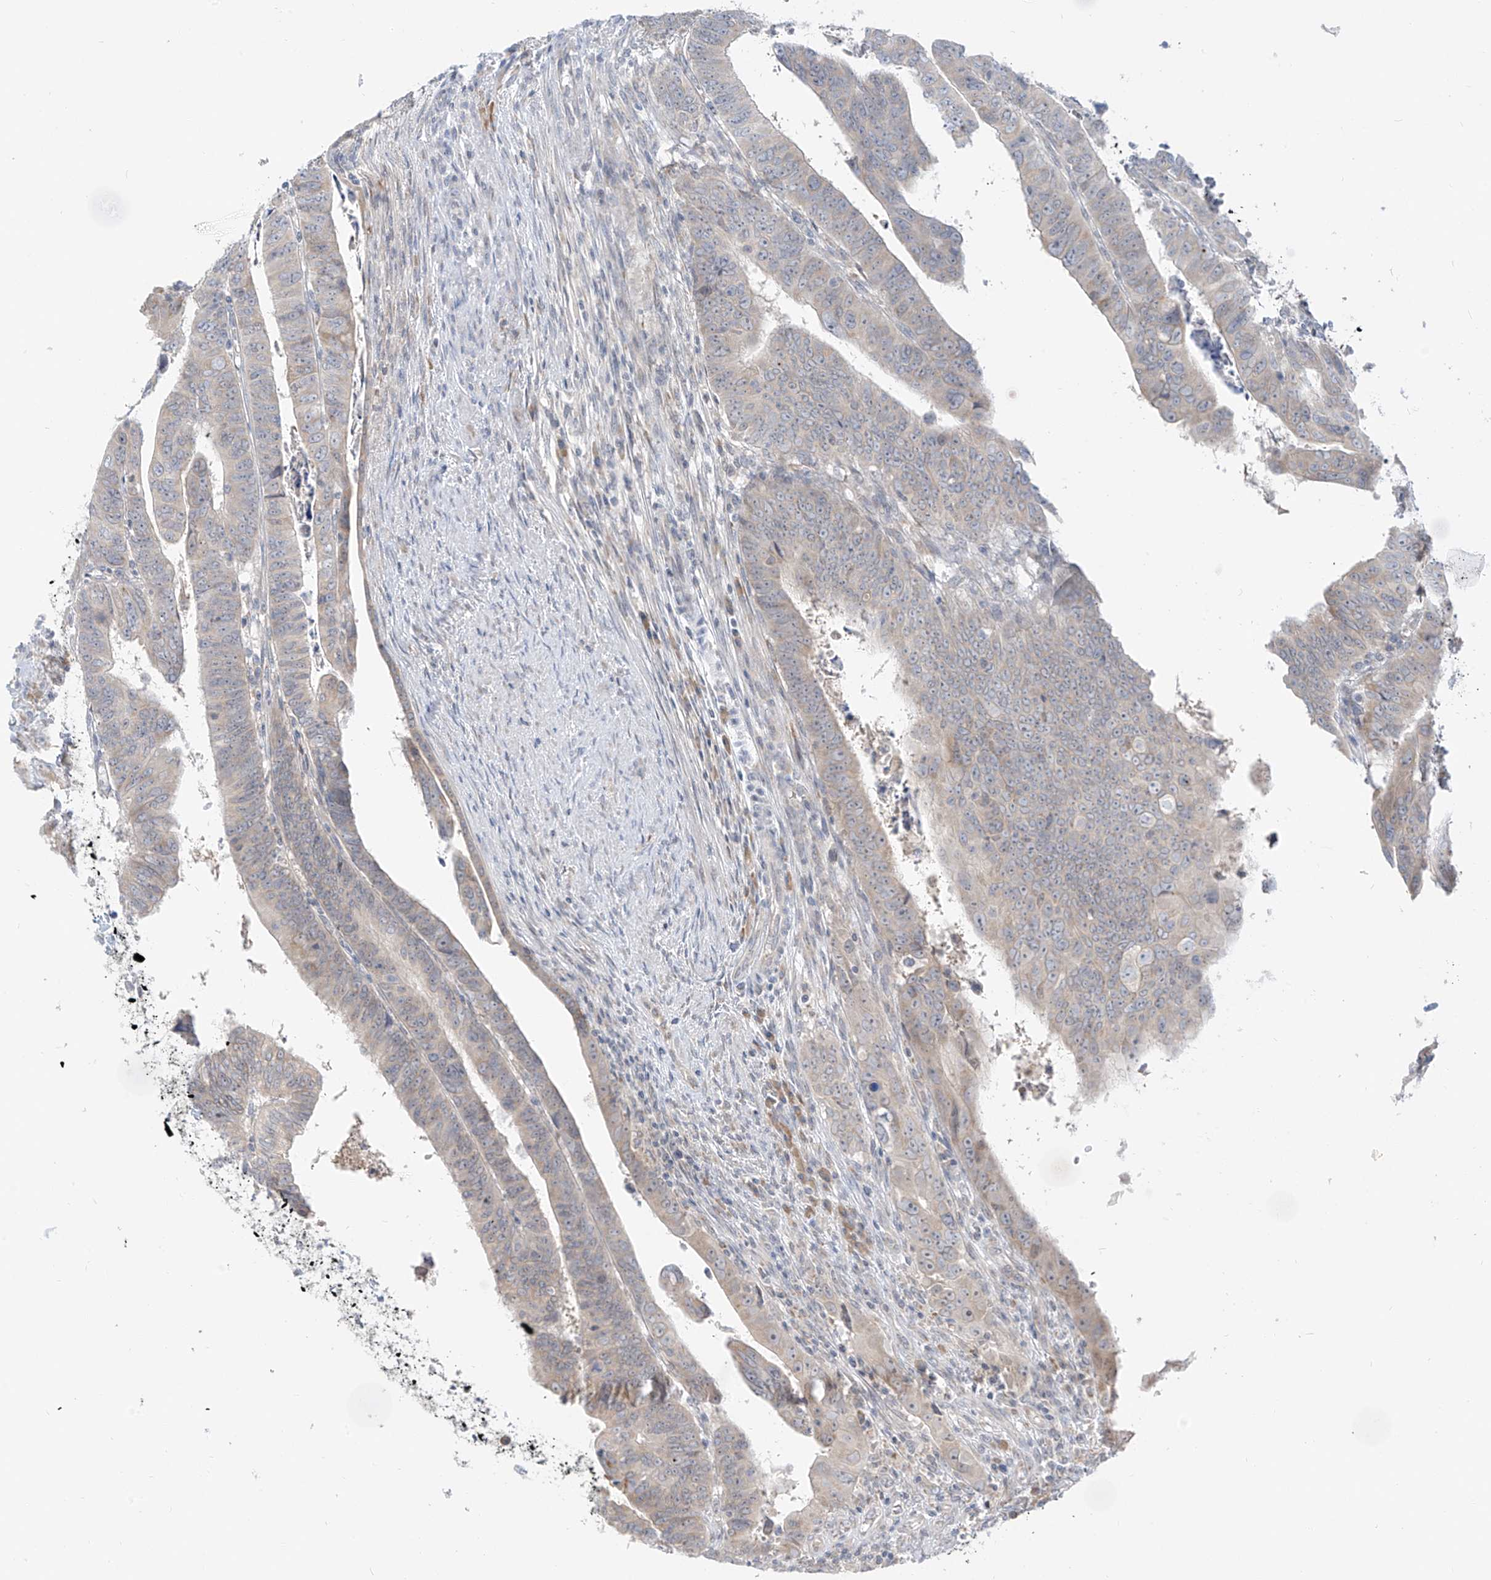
{"staining": {"intensity": "negative", "quantity": "none", "location": "none"}, "tissue": "colorectal cancer", "cell_type": "Tumor cells", "image_type": "cancer", "snomed": [{"axis": "morphology", "description": "Normal tissue, NOS"}, {"axis": "morphology", "description": "Adenocarcinoma, NOS"}, {"axis": "topography", "description": "Rectum"}], "caption": "Colorectal adenocarcinoma was stained to show a protein in brown. There is no significant expression in tumor cells.", "gene": "C2orf42", "patient": {"sex": "female", "age": 65}}